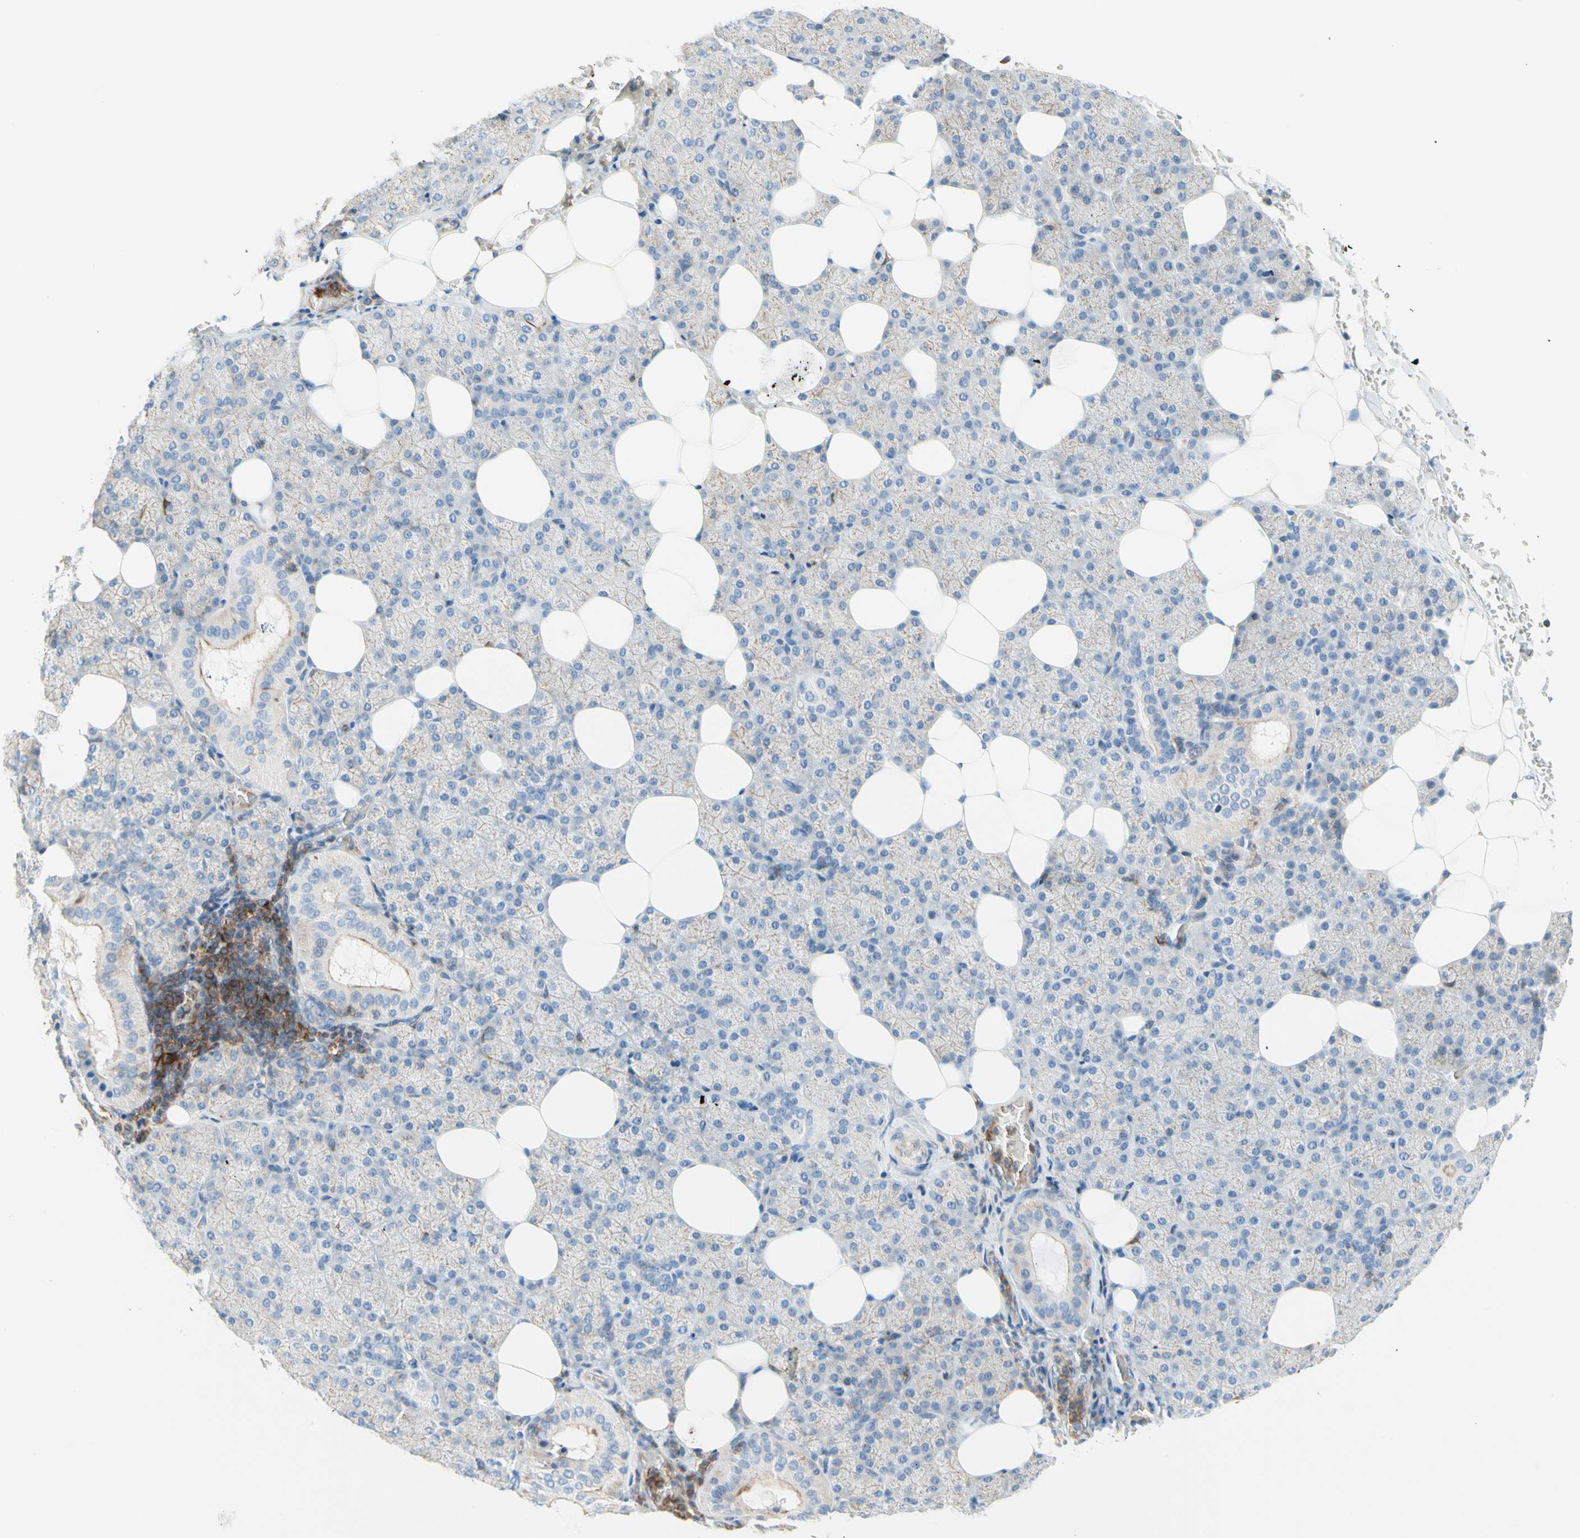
{"staining": {"intensity": "negative", "quantity": "none", "location": "none"}, "tissue": "salivary gland", "cell_type": "Glandular cells", "image_type": "normal", "snomed": [{"axis": "morphology", "description": "Normal tissue, NOS"}, {"axis": "topography", "description": "Lymph node"}, {"axis": "topography", "description": "Salivary gland"}], "caption": "Unremarkable salivary gland was stained to show a protein in brown. There is no significant expression in glandular cells. Nuclei are stained in blue.", "gene": "SEMA4C", "patient": {"sex": "male", "age": 8}}